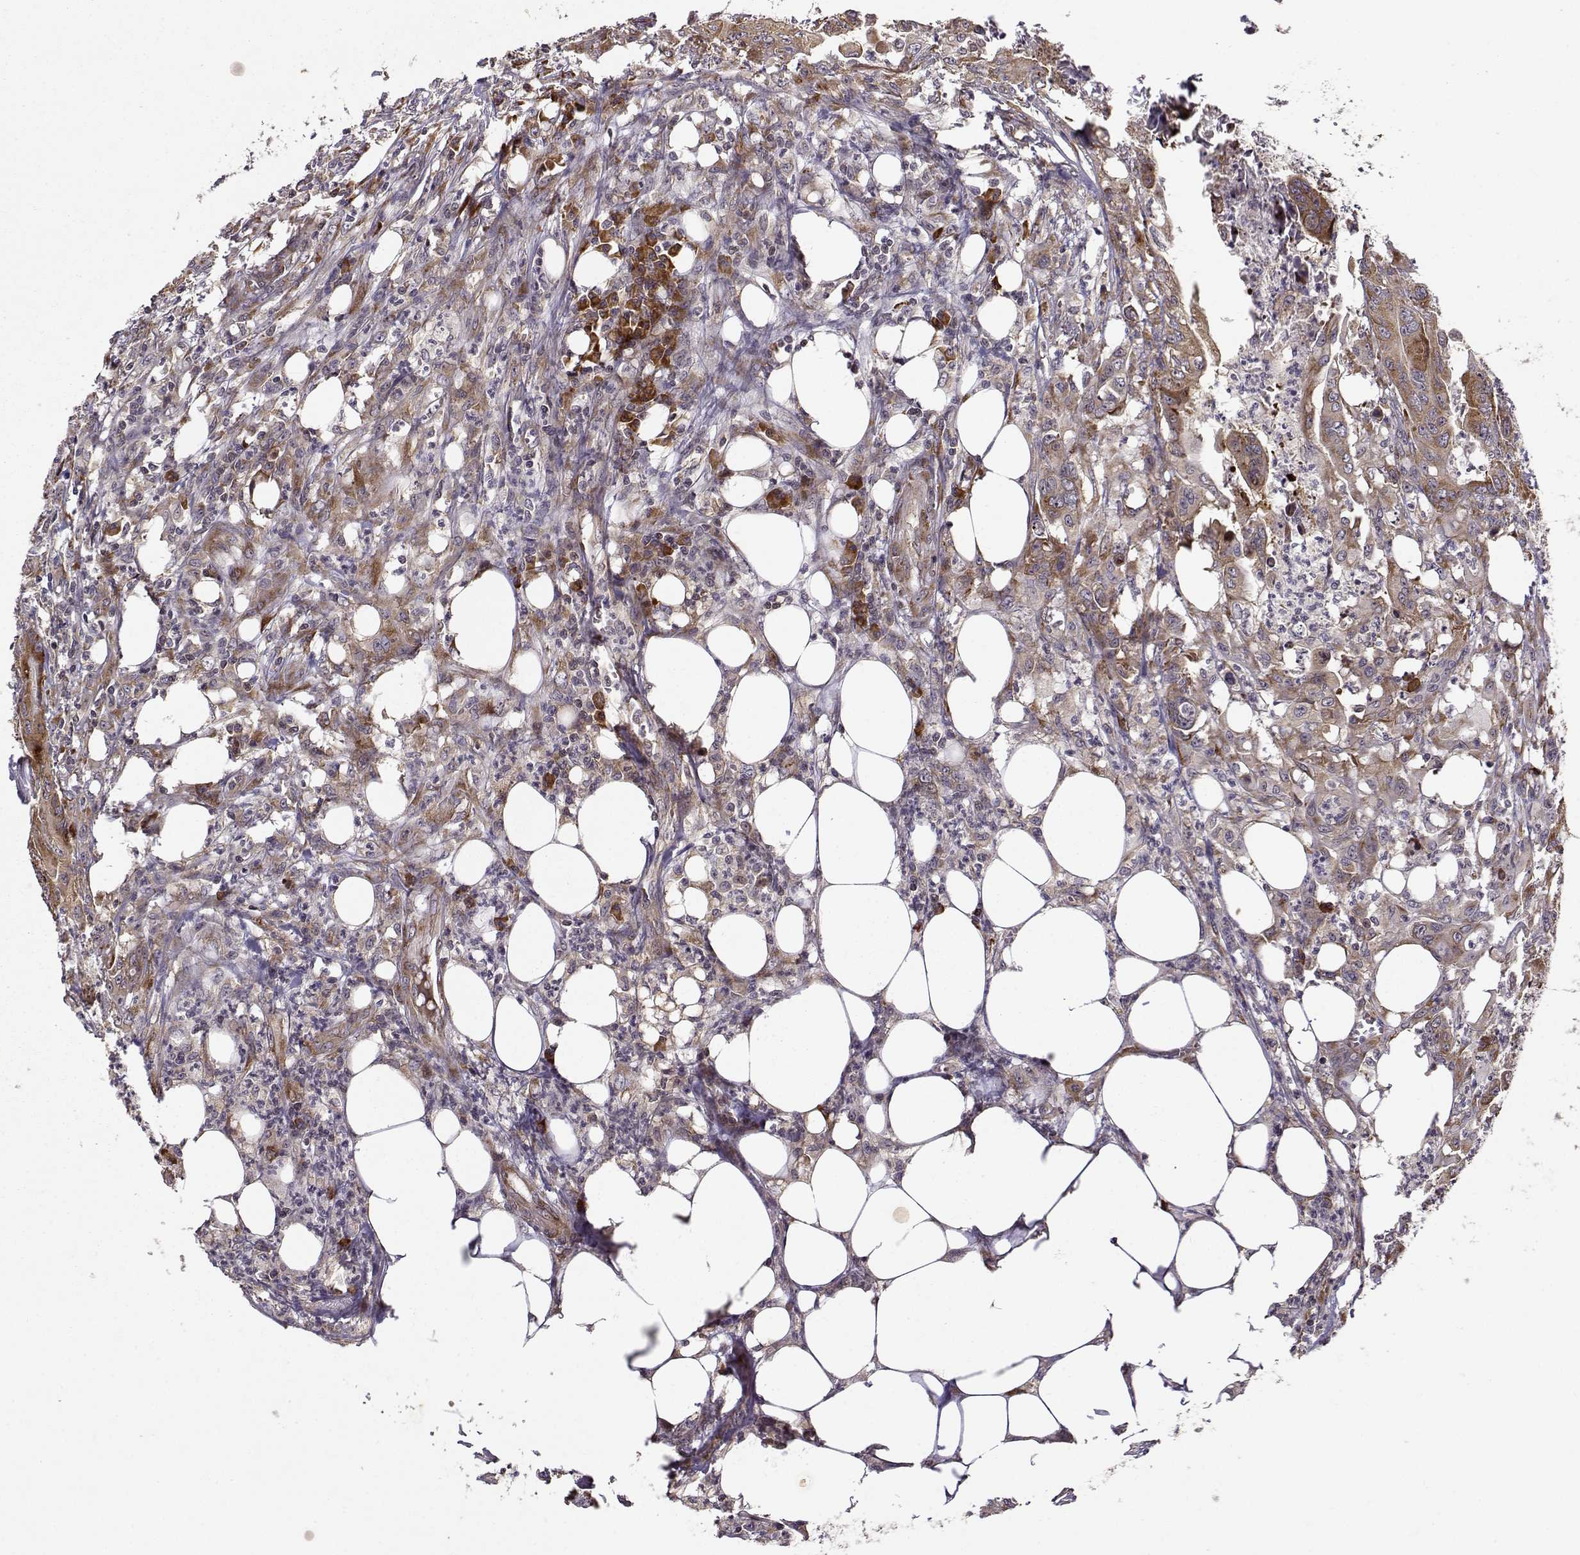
{"staining": {"intensity": "strong", "quantity": ">75%", "location": "cytoplasmic/membranous"}, "tissue": "colorectal cancer", "cell_type": "Tumor cells", "image_type": "cancer", "snomed": [{"axis": "morphology", "description": "Adenocarcinoma, NOS"}, {"axis": "topography", "description": "Colon"}], "caption": "Colorectal cancer (adenocarcinoma) tissue demonstrates strong cytoplasmic/membranous positivity in about >75% of tumor cells, visualized by immunohistochemistry. Nuclei are stained in blue.", "gene": "RPL31", "patient": {"sex": "male", "age": 84}}